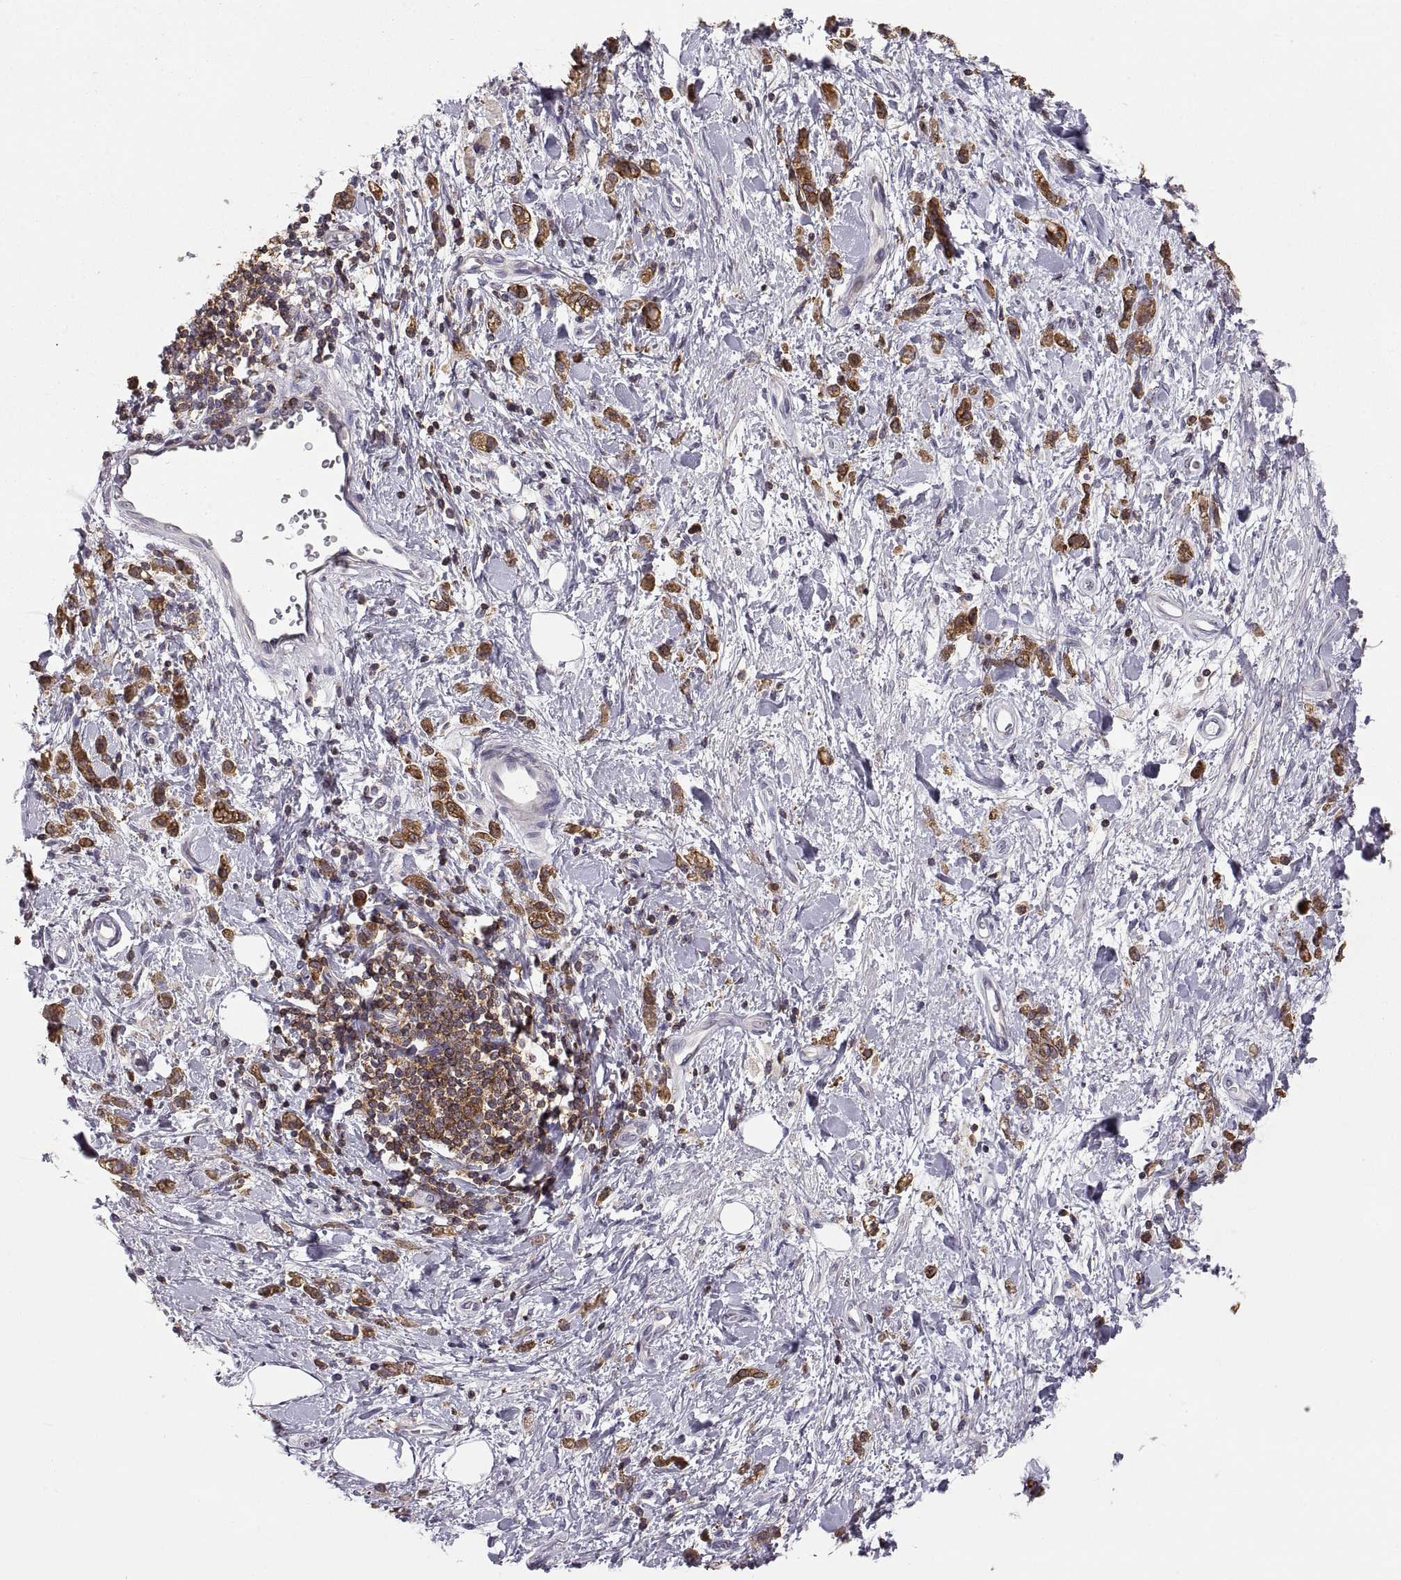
{"staining": {"intensity": "strong", "quantity": ">75%", "location": "cytoplasmic/membranous"}, "tissue": "stomach cancer", "cell_type": "Tumor cells", "image_type": "cancer", "snomed": [{"axis": "morphology", "description": "Adenocarcinoma, NOS"}, {"axis": "topography", "description": "Stomach"}], "caption": "Tumor cells display high levels of strong cytoplasmic/membranous expression in about >75% of cells in stomach adenocarcinoma. The staining is performed using DAB (3,3'-diaminobenzidine) brown chromogen to label protein expression. The nuclei are counter-stained blue using hematoxylin.", "gene": "EZR", "patient": {"sex": "male", "age": 77}}